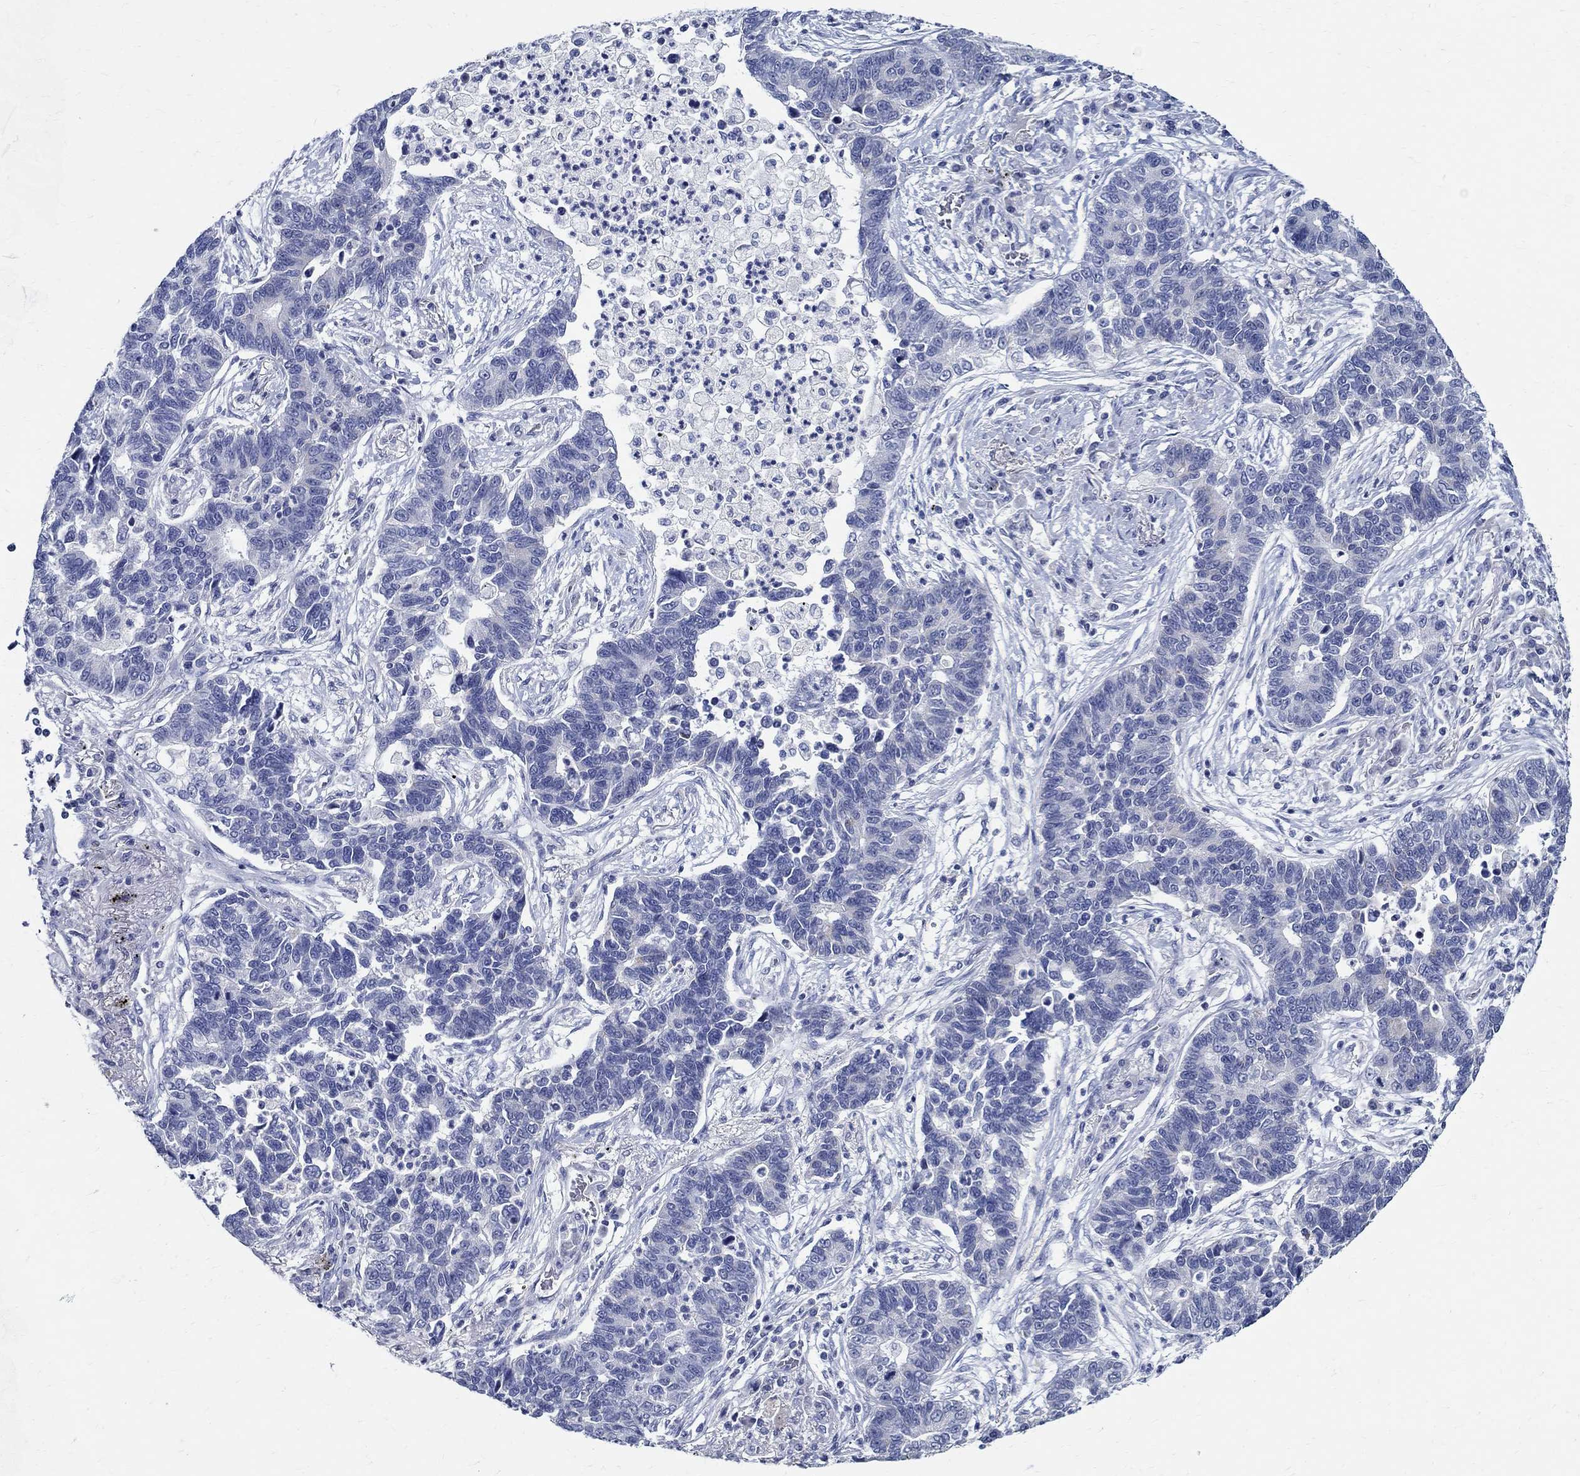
{"staining": {"intensity": "negative", "quantity": "none", "location": "none"}, "tissue": "lung cancer", "cell_type": "Tumor cells", "image_type": "cancer", "snomed": [{"axis": "morphology", "description": "Adenocarcinoma, NOS"}, {"axis": "topography", "description": "Lung"}], "caption": "IHC histopathology image of human lung cancer (adenocarcinoma) stained for a protein (brown), which reveals no expression in tumor cells. (Immunohistochemistry (ihc), brightfield microscopy, high magnification).", "gene": "CETN1", "patient": {"sex": "female", "age": 57}}